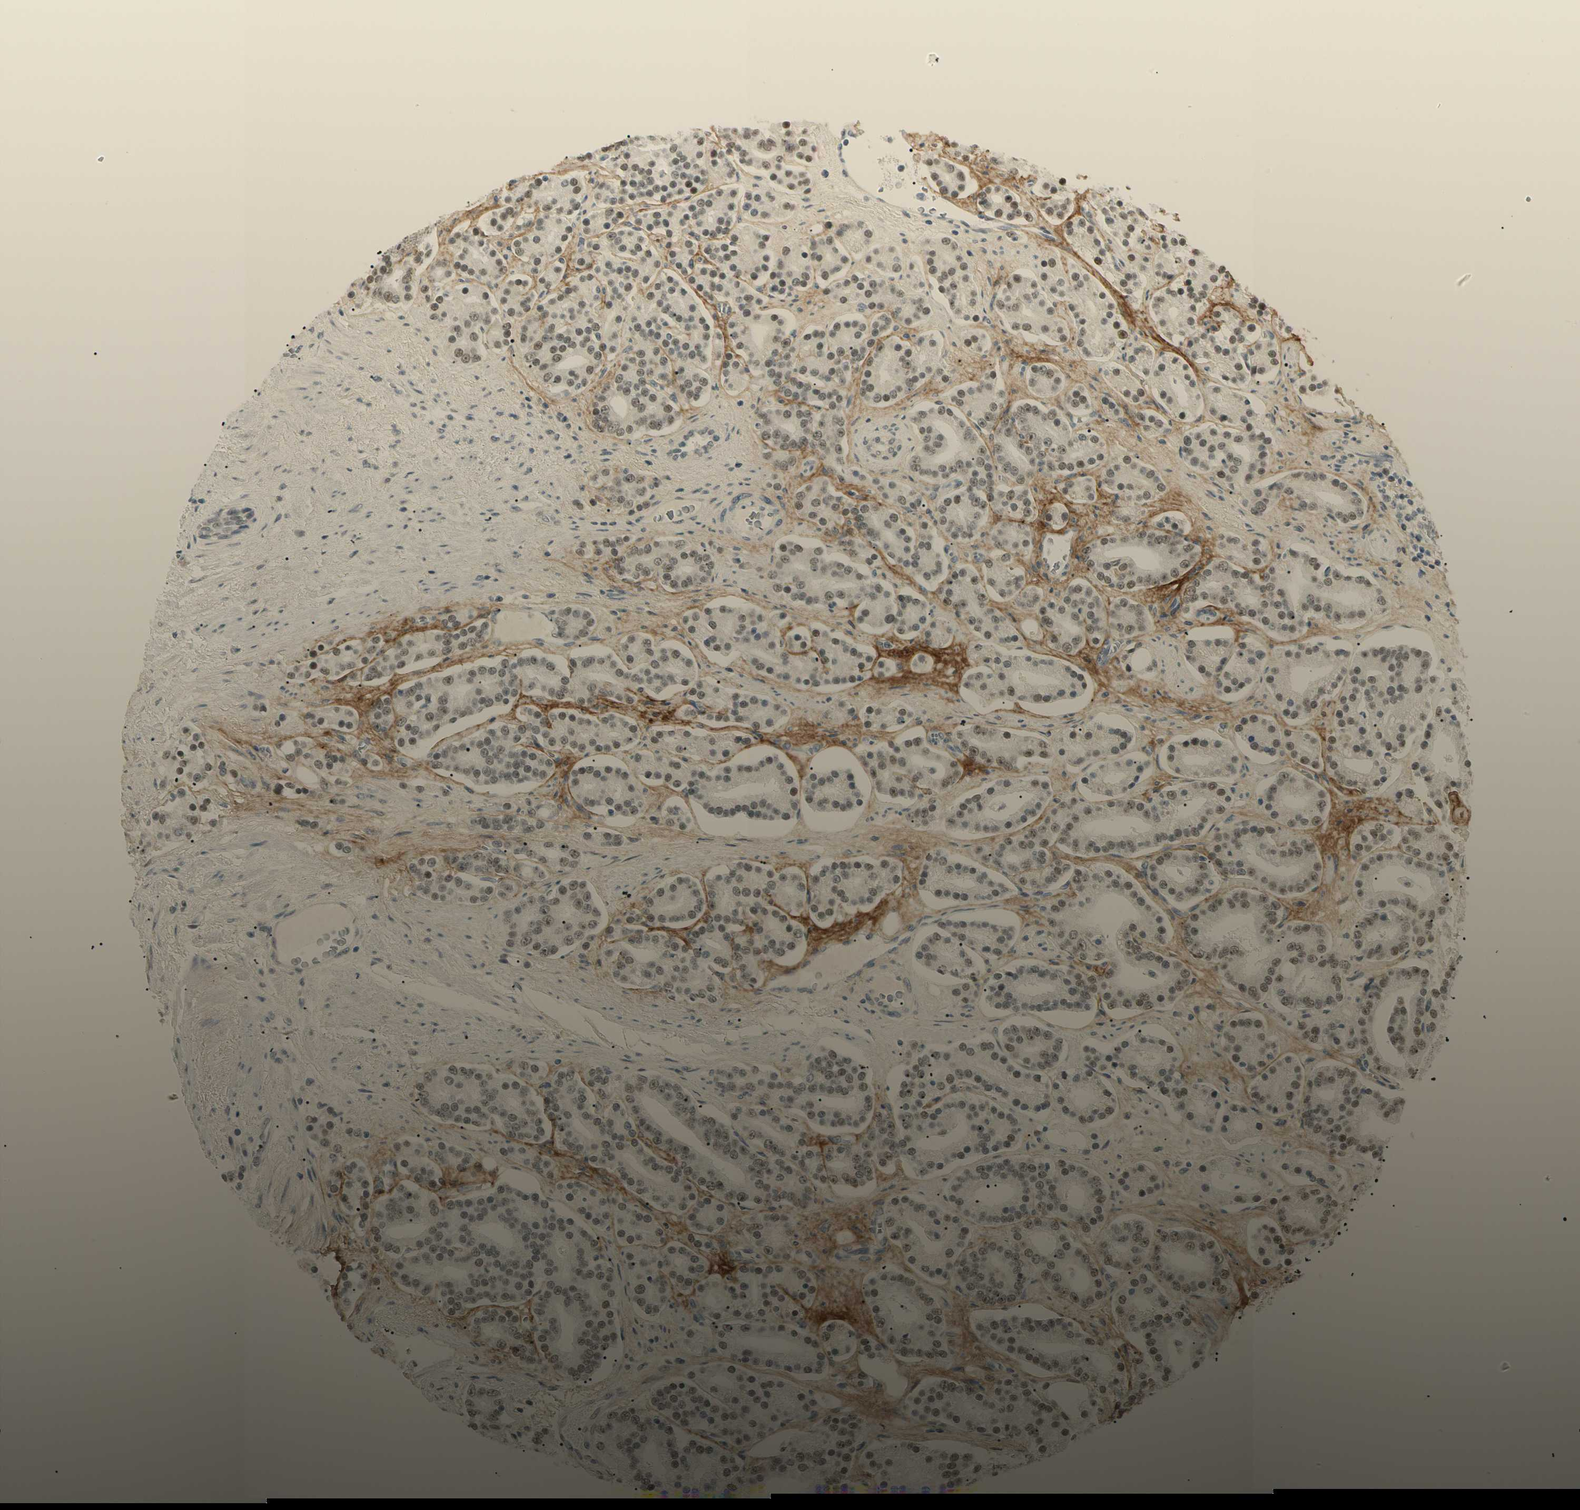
{"staining": {"intensity": "weak", "quantity": "25%-75%", "location": "nuclear"}, "tissue": "prostate cancer", "cell_type": "Tumor cells", "image_type": "cancer", "snomed": [{"axis": "morphology", "description": "Adenocarcinoma, Low grade"}, {"axis": "topography", "description": "Prostate"}], "caption": "Immunohistochemistry (DAB) staining of adenocarcinoma (low-grade) (prostate) demonstrates weak nuclear protein positivity in about 25%-75% of tumor cells.", "gene": "ASPN", "patient": {"sex": "male", "age": 63}}